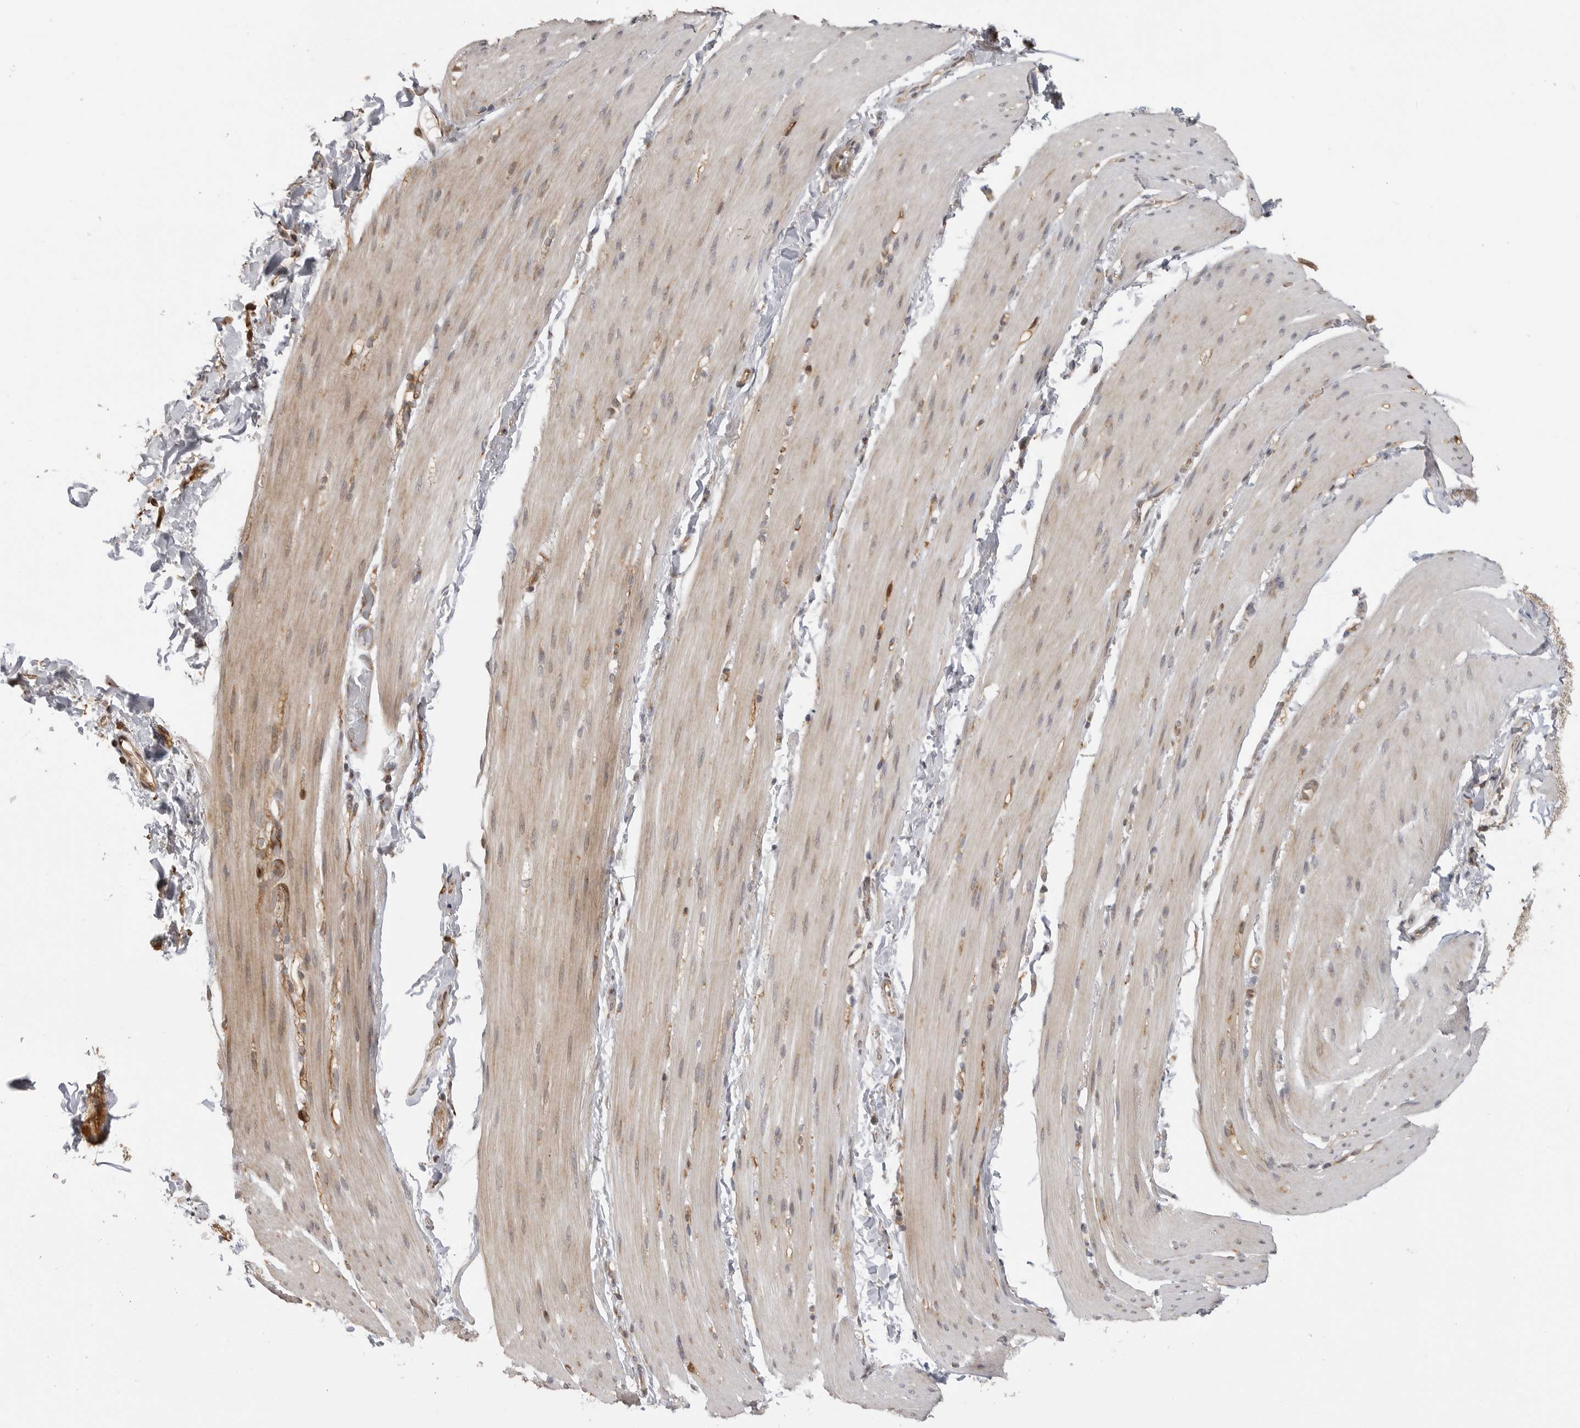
{"staining": {"intensity": "weak", "quantity": "25%-75%", "location": "cytoplasmic/membranous"}, "tissue": "smooth muscle", "cell_type": "Smooth muscle cells", "image_type": "normal", "snomed": [{"axis": "morphology", "description": "Normal tissue, NOS"}, {"axis": "topography", "description": "Smooth muscle"}, {"axis": "topography", "description": "Small intestine"}], "caption": "A high-resolution micrograph shows IHC staining of normal smooth muscle, which displays weak cytoplasmic/membranous positivity in about 25%-75% of smooth muscle cells. (IHC, brightfield microscopy, high magnification).", "gene": "IDO1", "patient": {"sex": "female", "age": 84}}